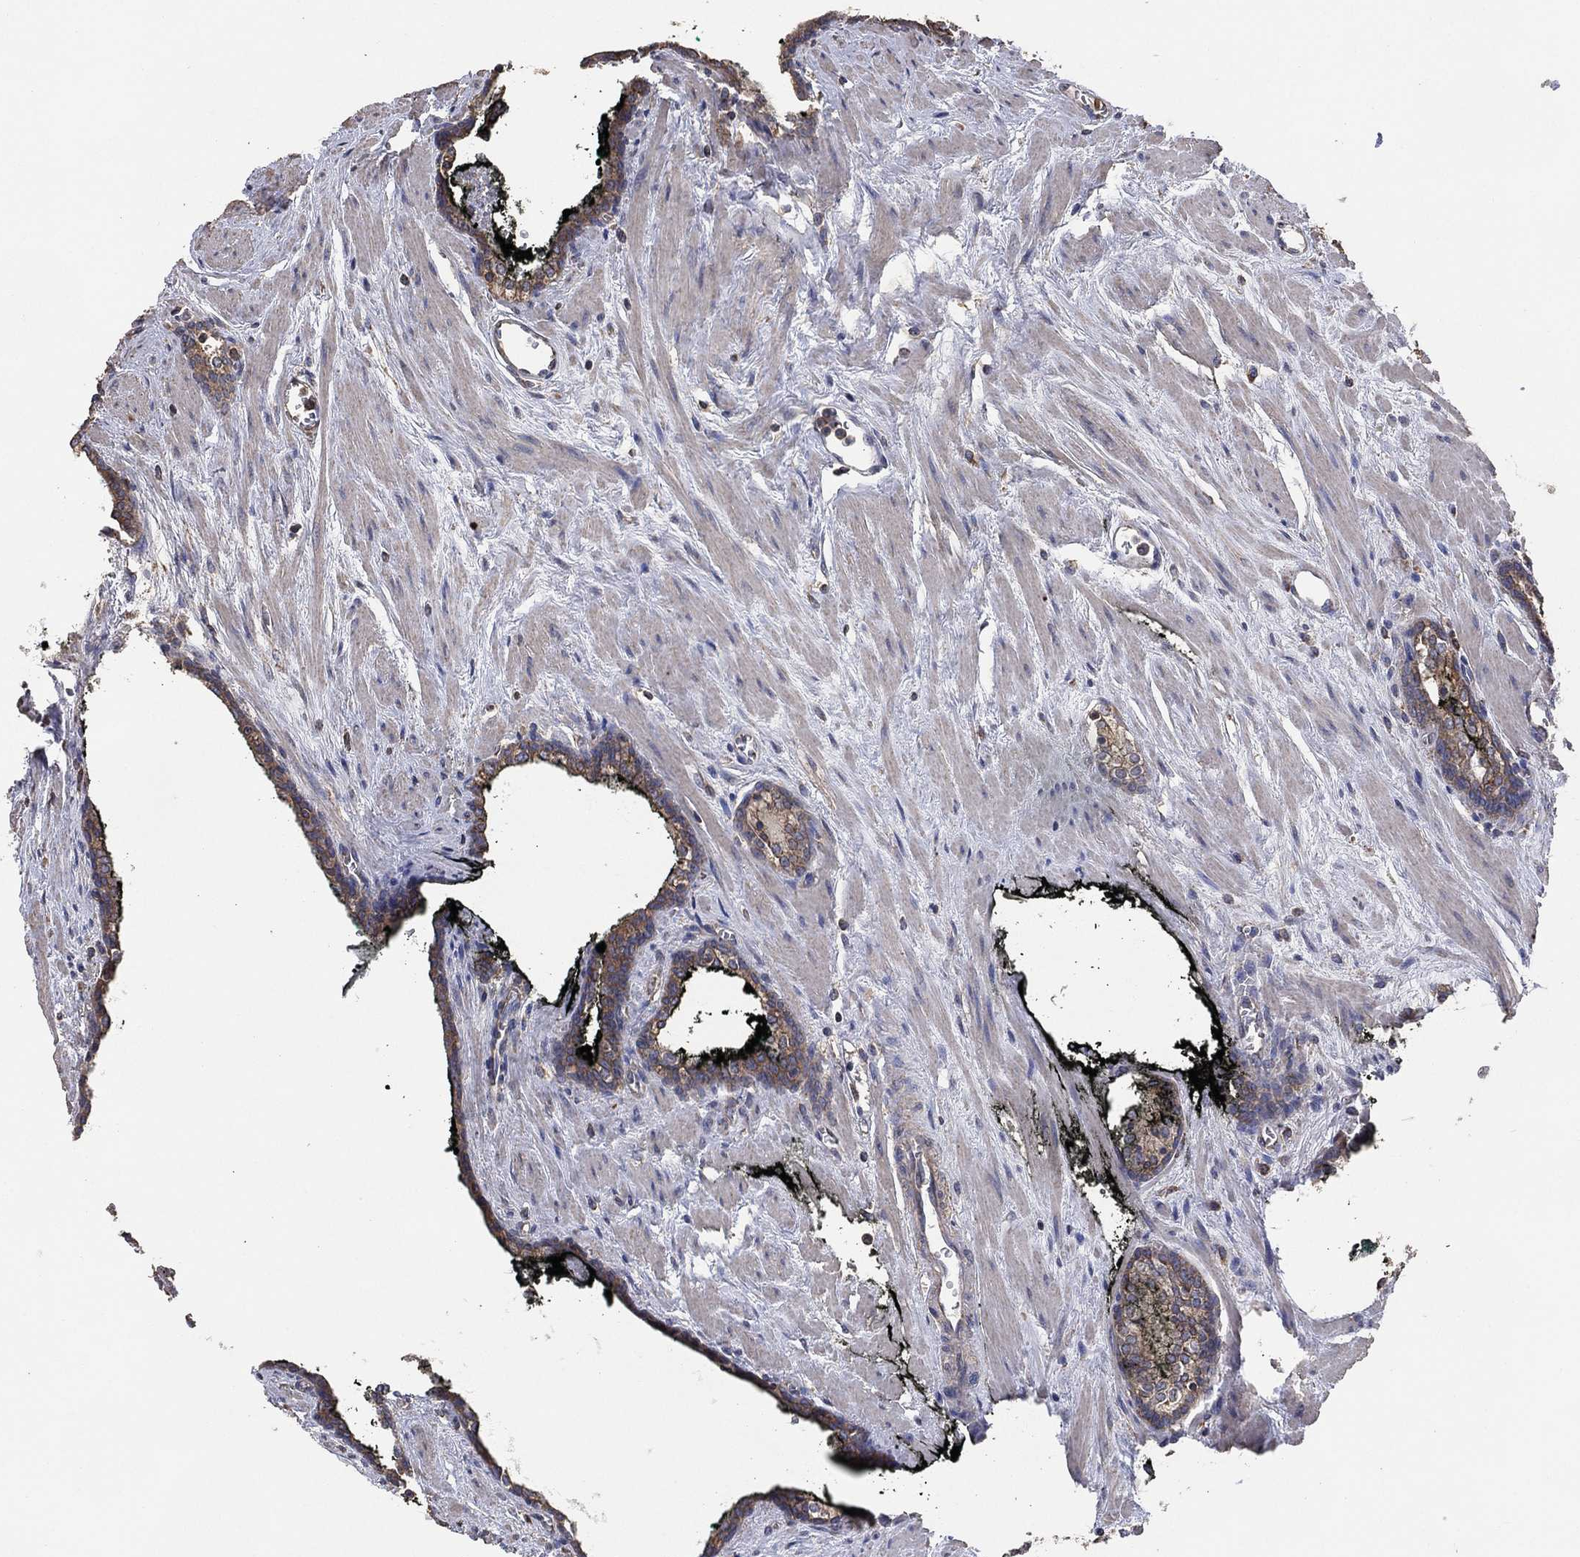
{"staining": {"intensity": "moderate", "quantity": "<25%", "location": "cytoplasmic/membranous"}, "tissue": "prostate cancer", "cell_type": "Tumor cells", "image_type": "cancer", "snomed": [{"axis": "morphology", "description": "Adenocarcinoma, NOS"}, {"axis": "morphology", "description": "Adenocarcinoma, High grade"}, {"axis": "topography", "description": "Prostate"}], "caption": "Immunohistochemistry histopathology image of prostate adenocarcinoma stained for a protein (brown), which demonstrates low levels of moderate cytoplasmic/membranous staining in about <25% of tumor cells.", "gene": "LIMD1", "patient": {"sex": "male", "age": 61}}